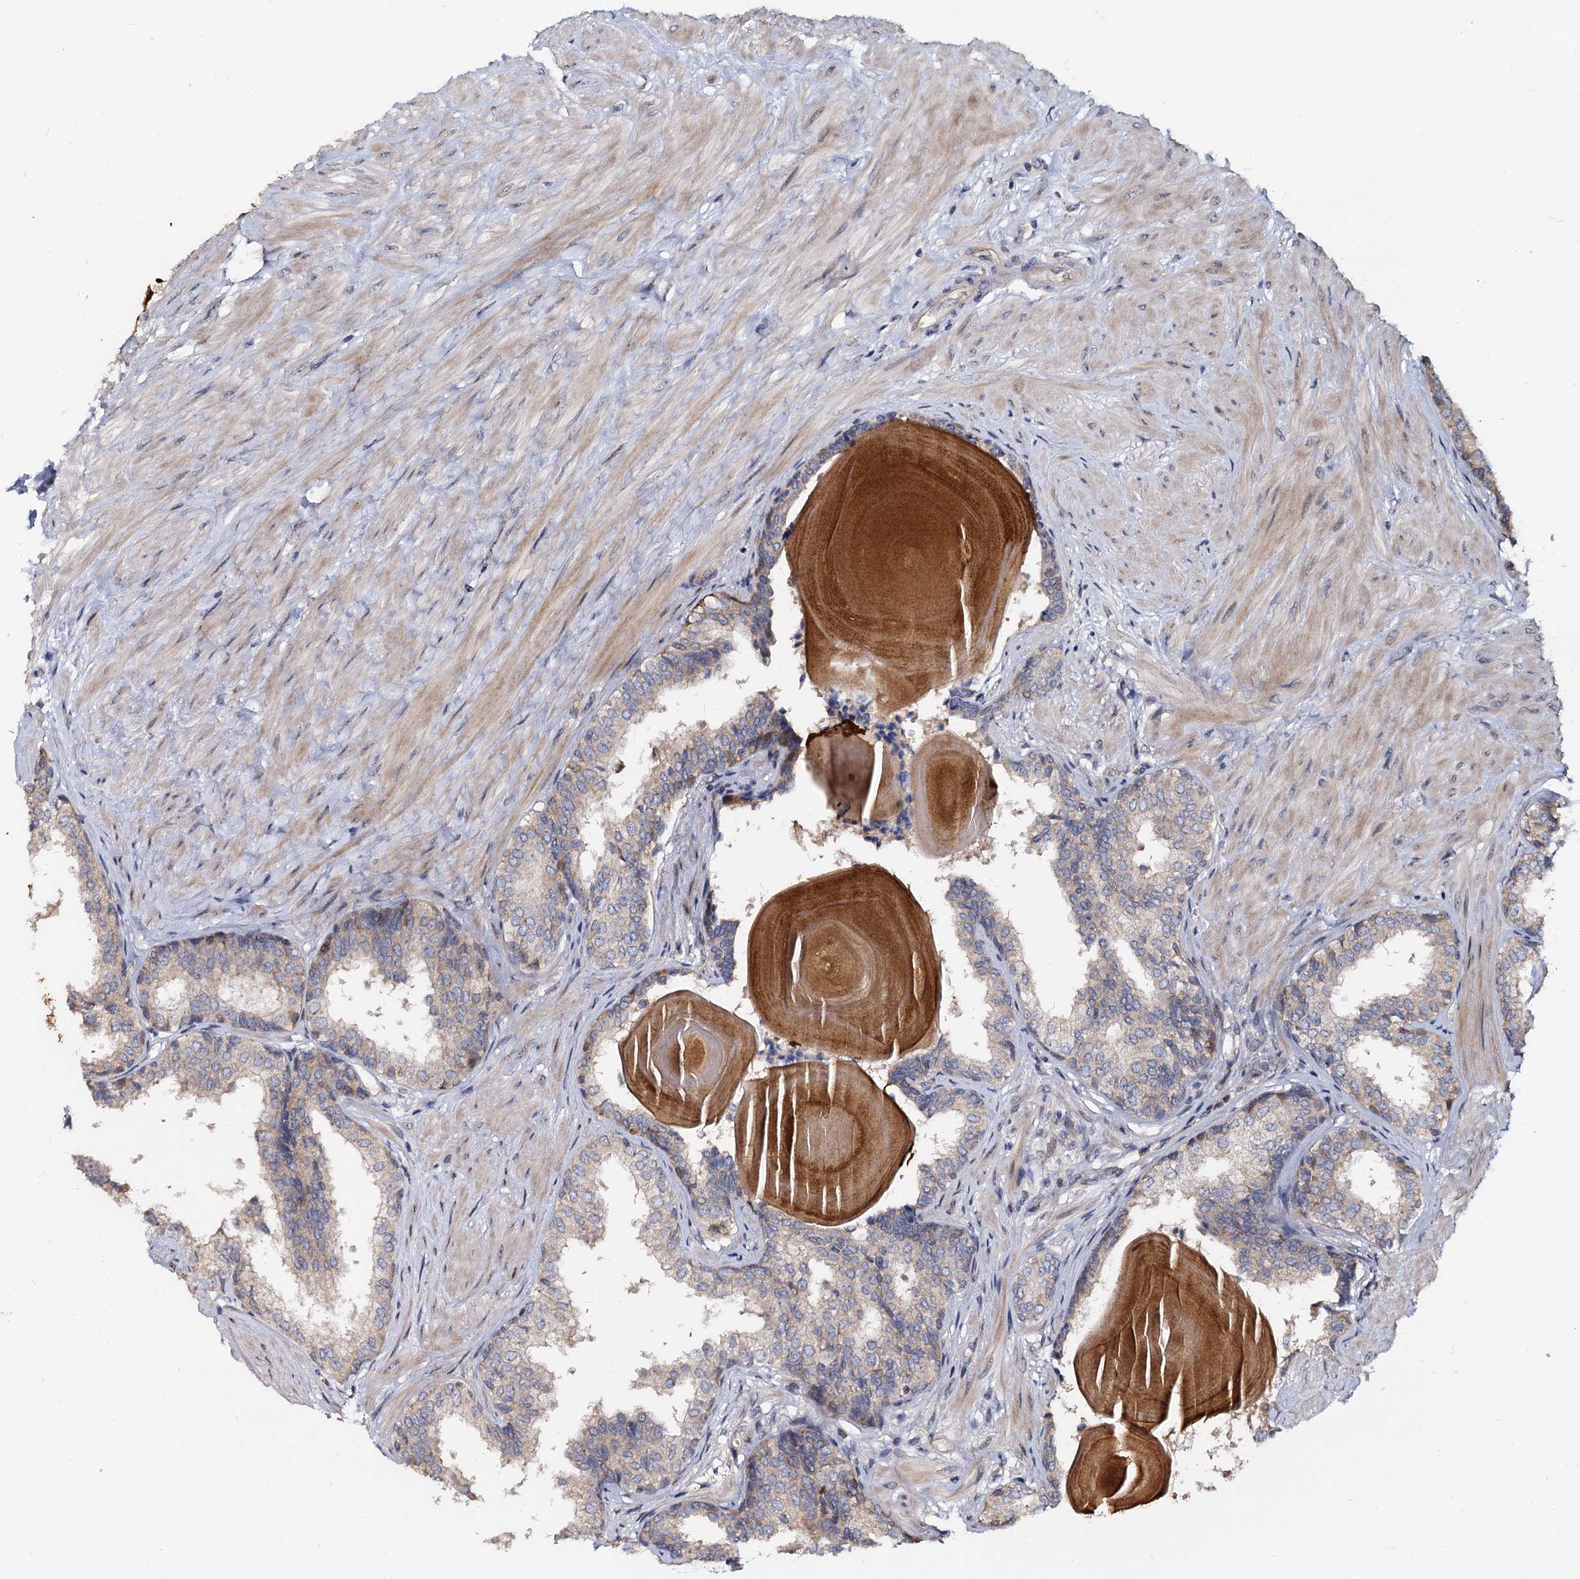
{"staining": {"intensity": "moderate", "quantity": "25%-75%", "location": "cytoplasmic/membranous"}, "tissue": "prostate", "cell_type": "Glandular cells", "image_type": "normal", "snomed": [{"axis": "morphology", "description": "Normal tissue, NOS"}, {"axis": "topography", "description": "Prostate"}], "caption": "IHC staining of benign prostate, which reveals medium levels of moderate cytoplasmic/membranous expression in approximately 25%-75% of glandular cells indicating moderate cytoplasmic/membranous protein expression. The staining was performed using DAB (brown) for protein detection and nuclei were counterstained in hematoxylin (blue).", "gene": "WWC3", "patient": {"sex": "male", "age": 48}}